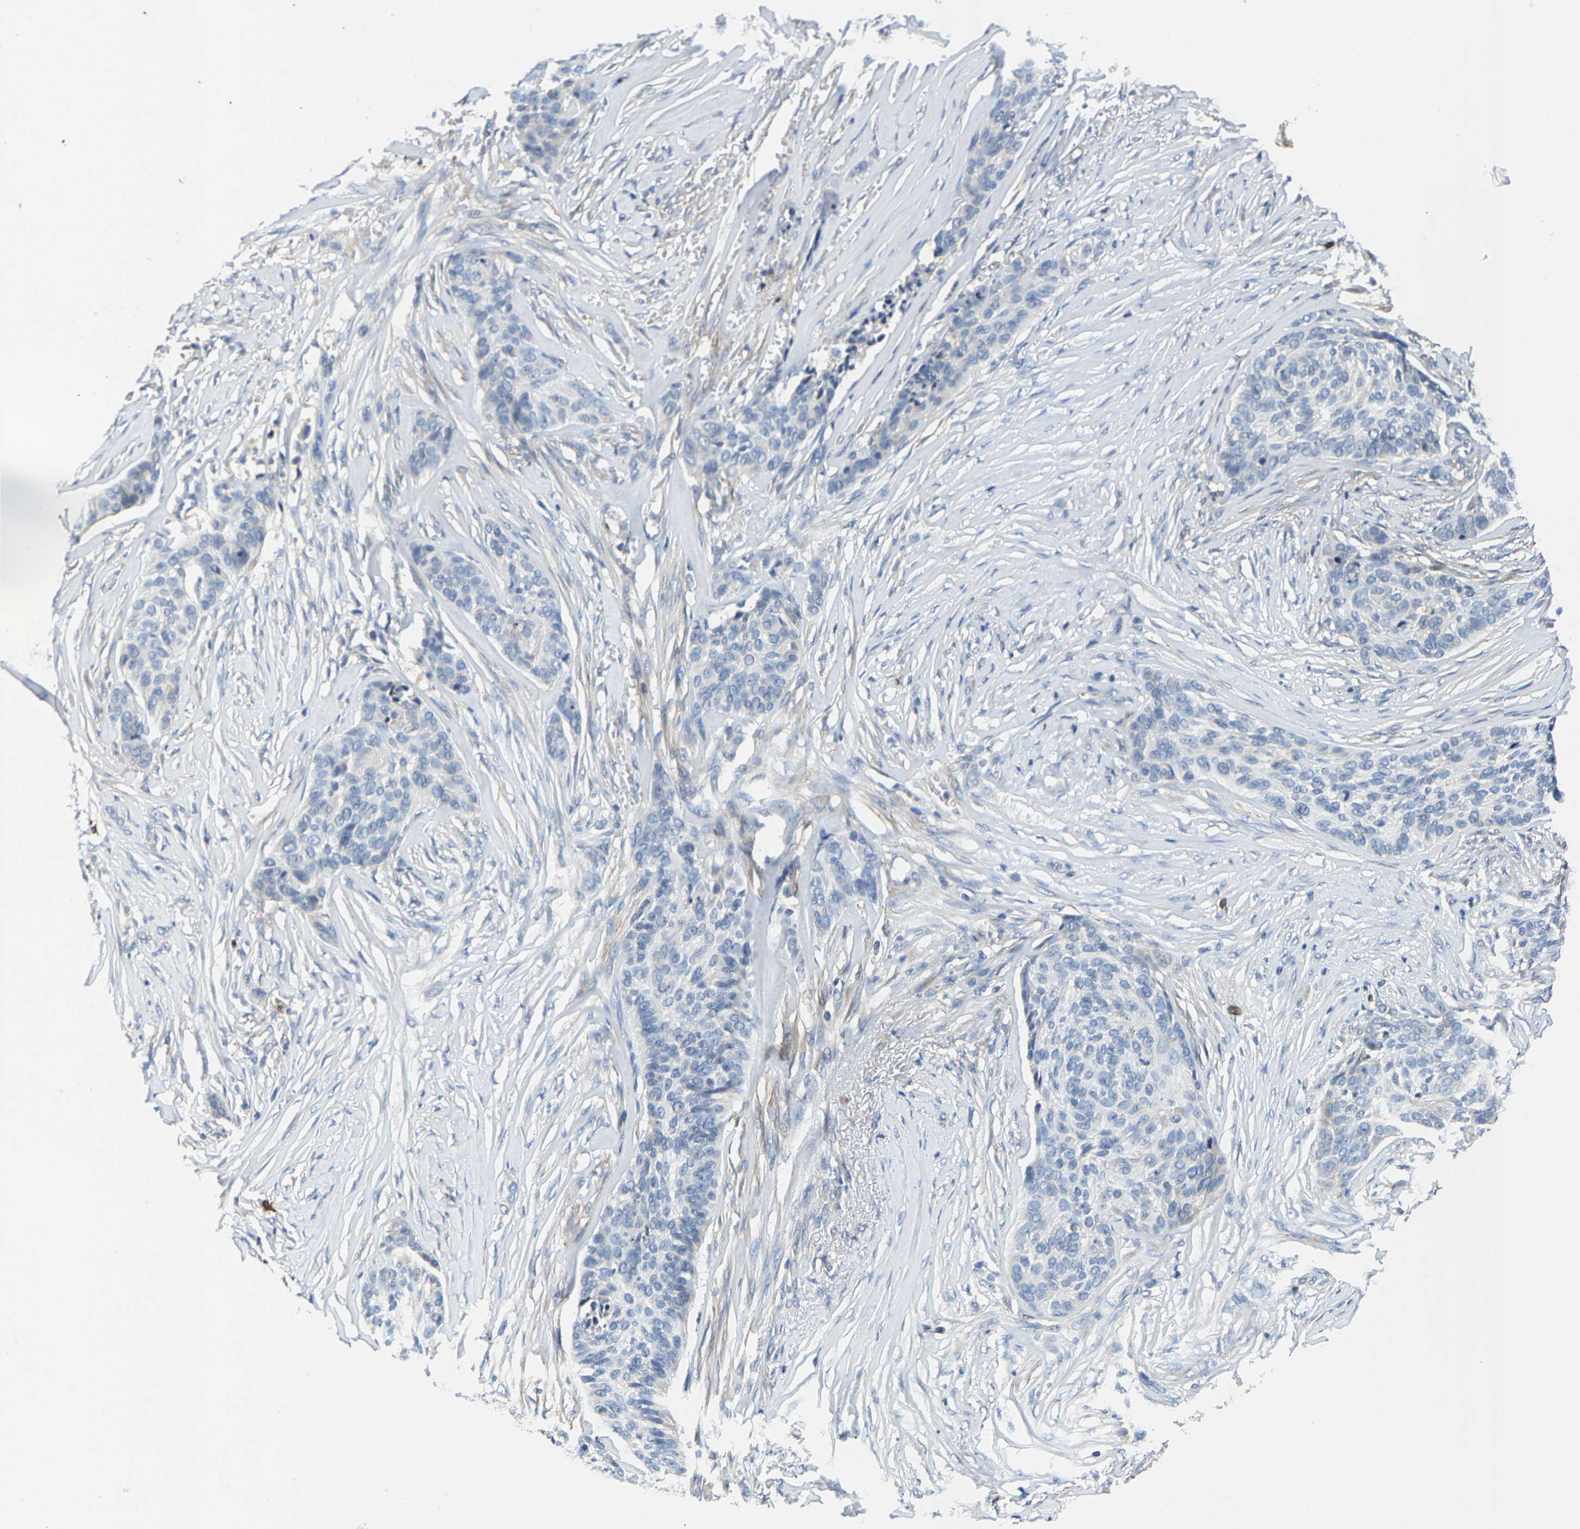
{"staining": {"intensity": "negative", "quantity": "none", "location": "none"}, "tissue": "skin cancer", "cell_type": "Tumor cells", "image_type": "cancer", "snomed": [{"axis": "morphology", "description": "Basal cell carcinoma"}, {"axis": "topography", "description": "Skin"}], "caption": "Basal cell carcinoma (skin) was stained to show a protein in brown. There is no significant expression in tumor cells.", "gene": "AGBL3", "patient": {"sex": "male", "age": 85}}